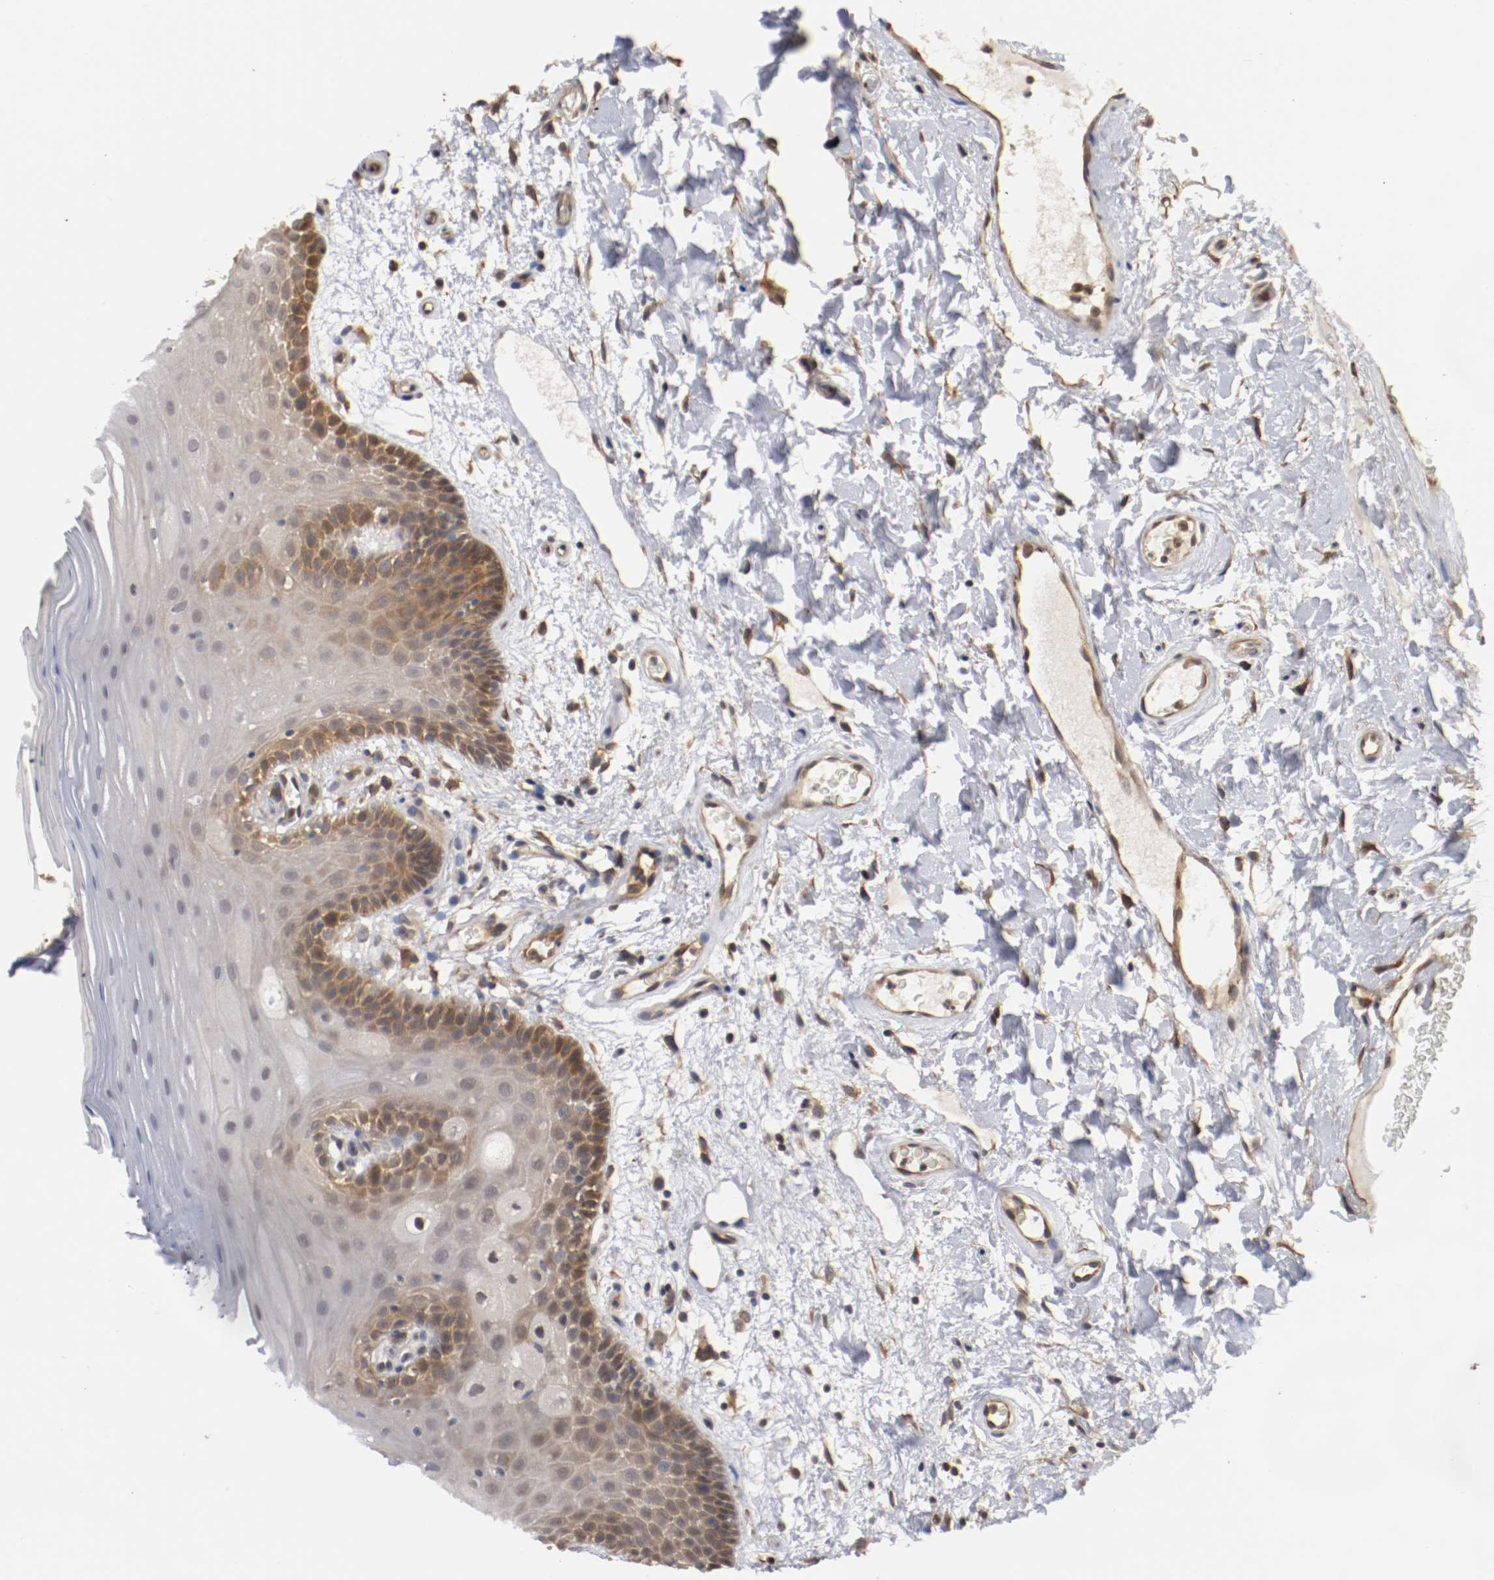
{"staining": {"intensity": "moderate", "quantity": "25%-75%", "location": "cytoplasmic/membranous,nuclear"}, "tissue": "oral mucosa", "cell_type": "Squamous epithelial cells", "image_type": "normal", "snomed": [{"axis": "morphology", "description": "Normal tissue, NOS"}, {"axis": "morphology", "description": "Squamous cell carcinoma, NOS"}, {"axis": "topography", "description": "Skeletal muscle"}, {"axis": "topography", "description": "Oral tissue"}, {"axis": "topography", "description": "Head-Neck"}], "caption": "Human oral mucosa stained with a brown dye exhibits moderate cytoplasmic/membranous,nuclear positive expression in approximately 25%-75% of squamous epithelial cells.", "gene": "RBM23", "patient": {"sex": "male", "age": 71}}